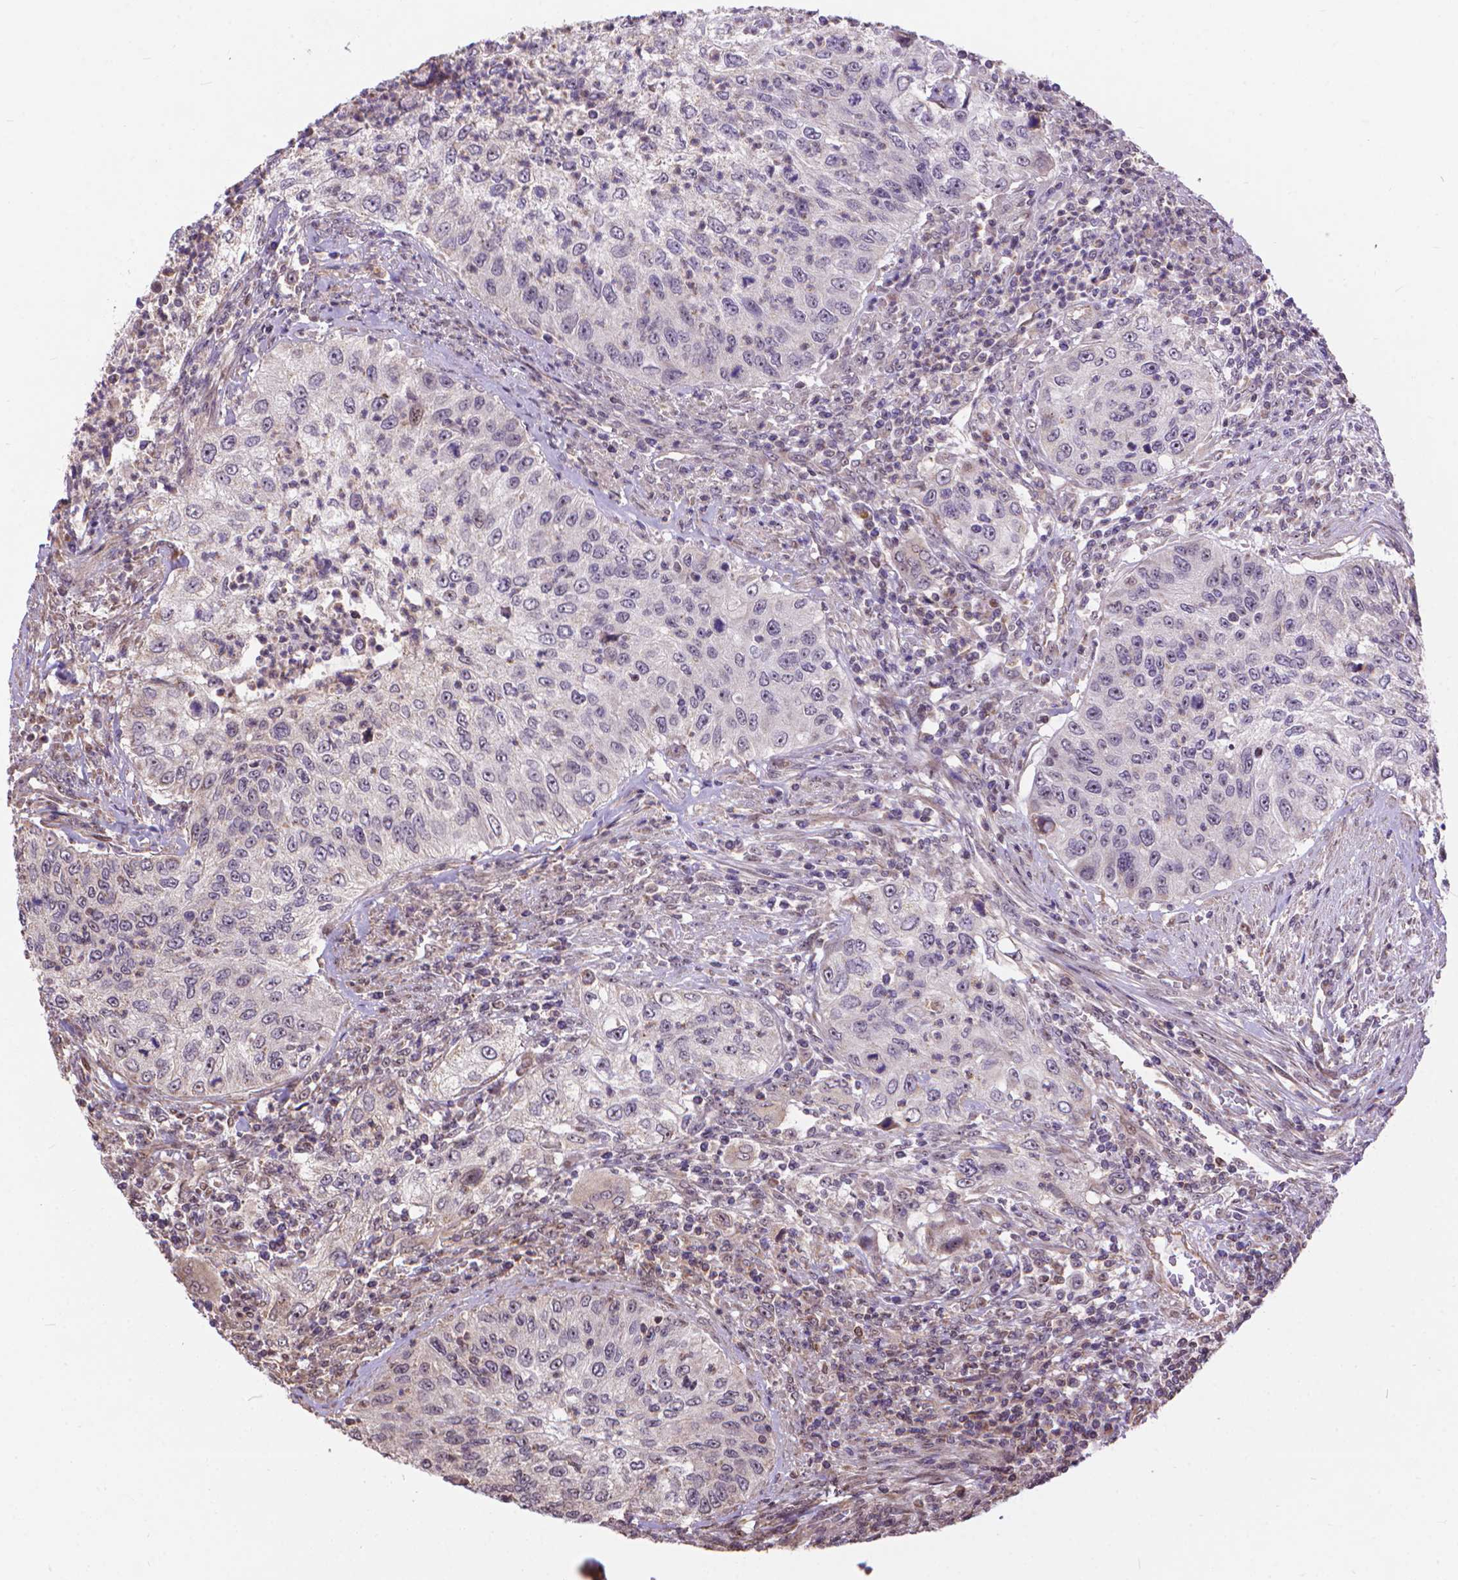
{"staining": {"intensity": "weak", "quantity": "<25%", "location": "nuclear"}, "tissue": "urothelial cancer", "cell_type": "Tumor cells", "image_type": "cancer", "snomed": [{"axis": "morphology", "description": "Urothelial carcinoma, High grade"}, {"axis": "topography", "description": "Urinary bladder"}], "caption": "There is no significant staining in tumor cells of high-grade urothelial carcinoma.", "gene": "TMEM135", "patient": {"sex": "female", "age": 60}}